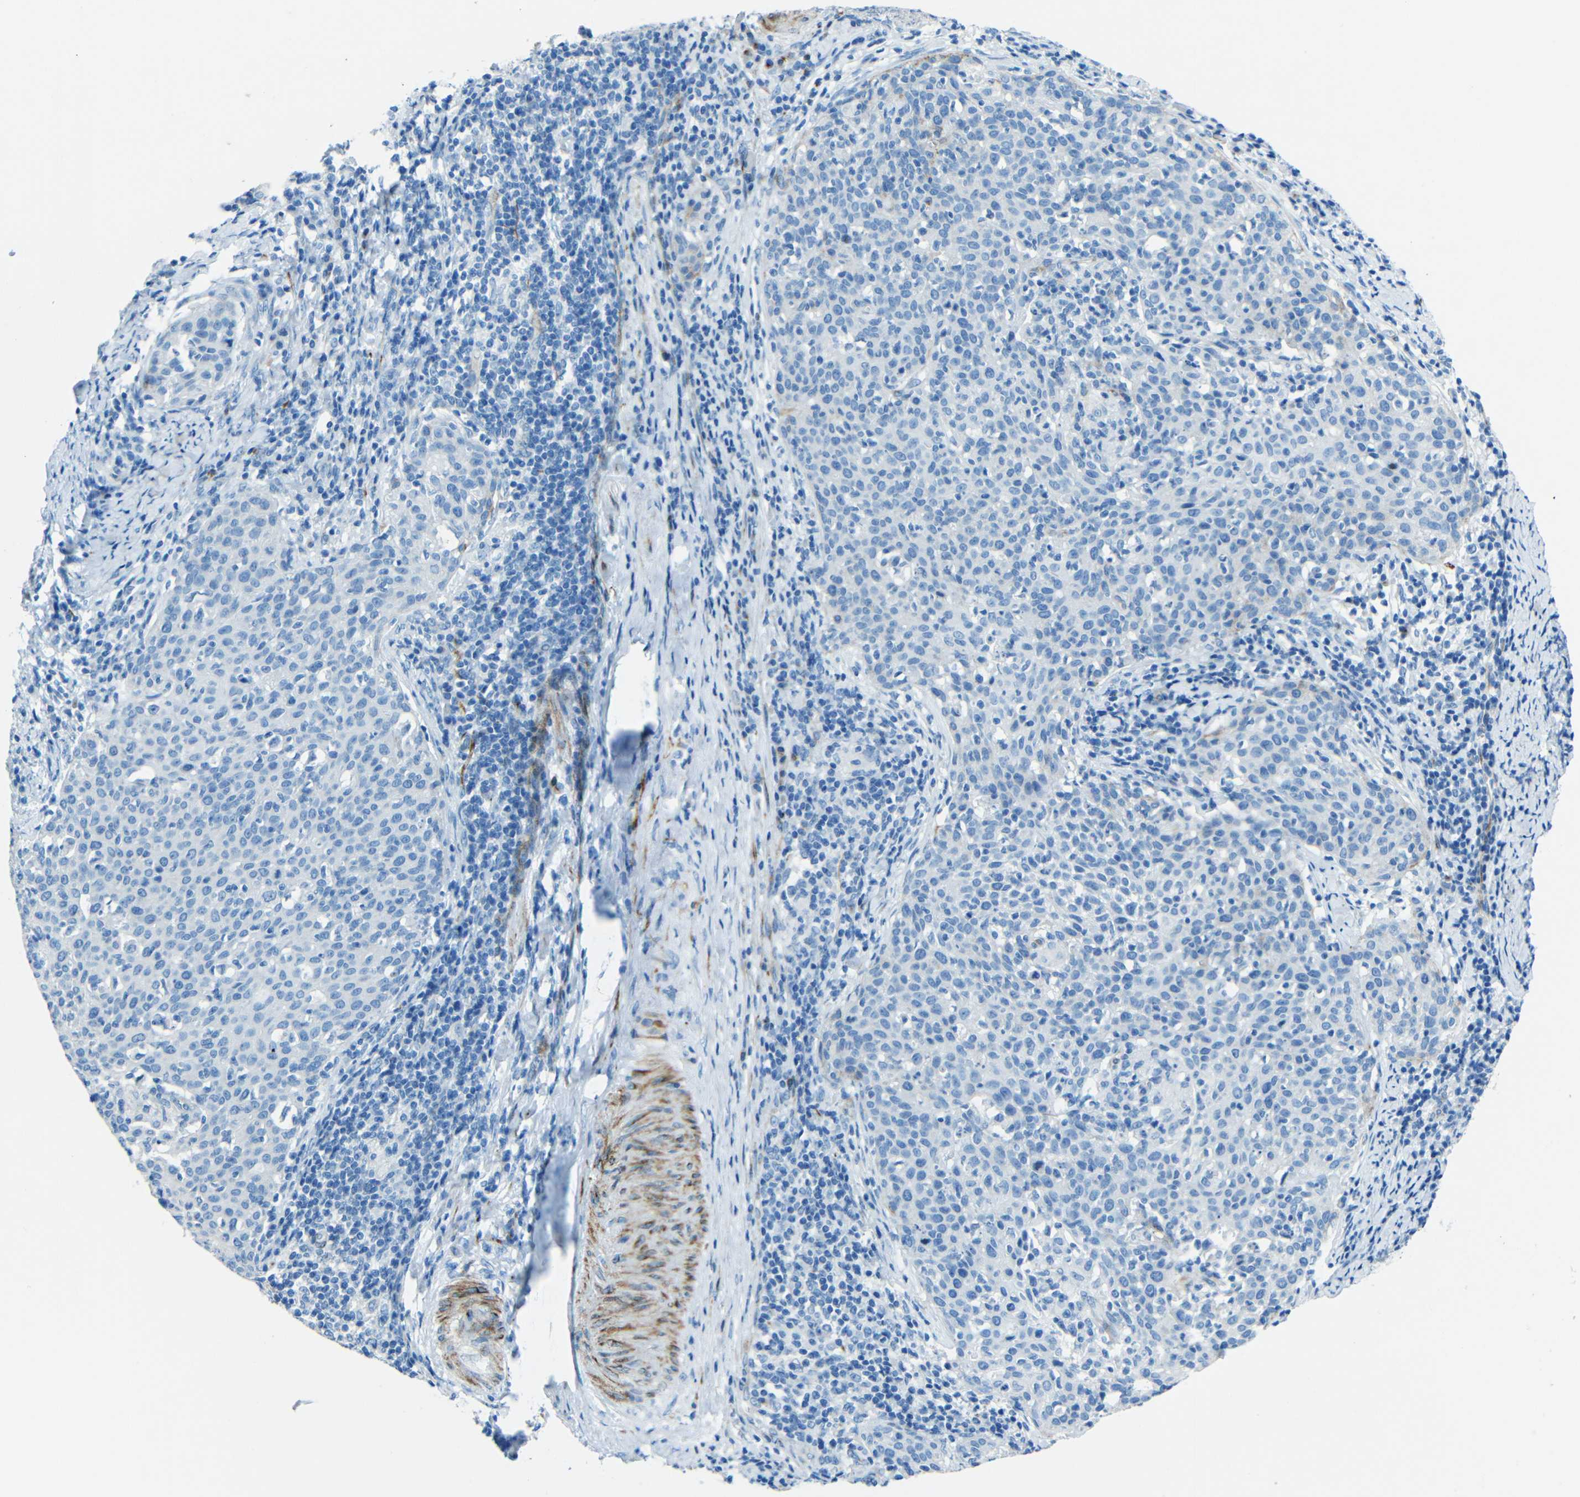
{"staining": {"intensity": "negative", "quantity": "none", "location": "none"}, "tissue": "cervical cancer", "cell_type": "Tumor cells", "image_type": "cancer", "snomed": [{"axis": "morphology", "description": "Squamous cell carcinoma, NOS"}, {"axis": "topography", "description": "Cervix"}], "caption": "Tumor cells are negative for protein expression in human cervical cancer. (IHC, brightfield microscopy, high magnification).", "gene": "TUBB4B", "patient": {"sex": "female", "age": 38}}